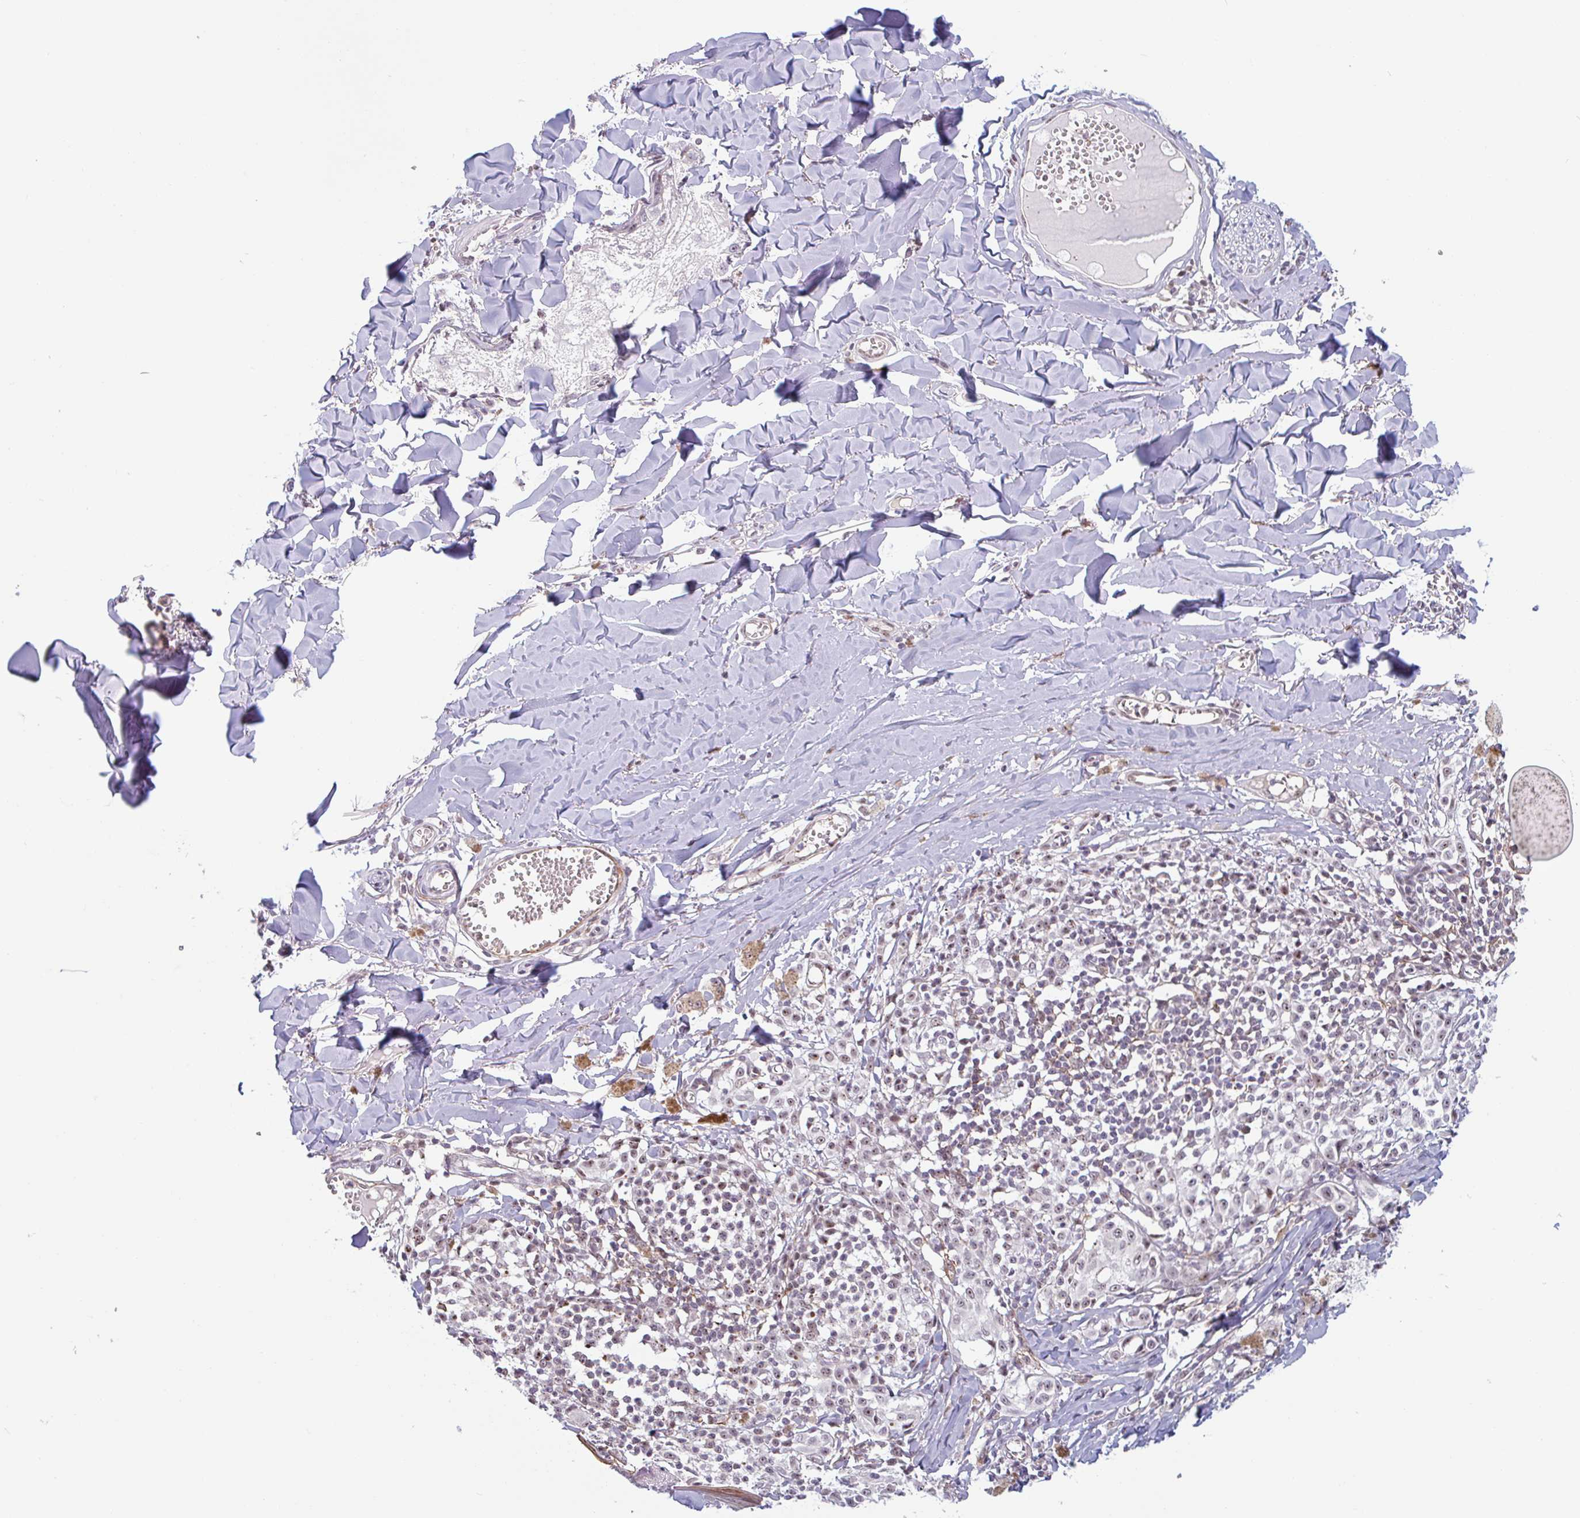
{"staining": {"intensity": "weak", "quantity": "25%-75%", "location": "nuclear"}, "tissue": "melanoma", "cell_type": "Tumor cells", "image_type": "cancer", "snomed": [{"axis": "morphology", "description": "Malignant melanoma, NOS"}, {"axis": "topography", "description": "Skin"}], "caption": "Malignant melanoma stained with DAB immunohistochemistry displays low levels of weak nuclear positivity in approximately 25%-75% of tumor cells.", "gene": "TMEM119", "patient": {"sex": "female", "age": 43}}